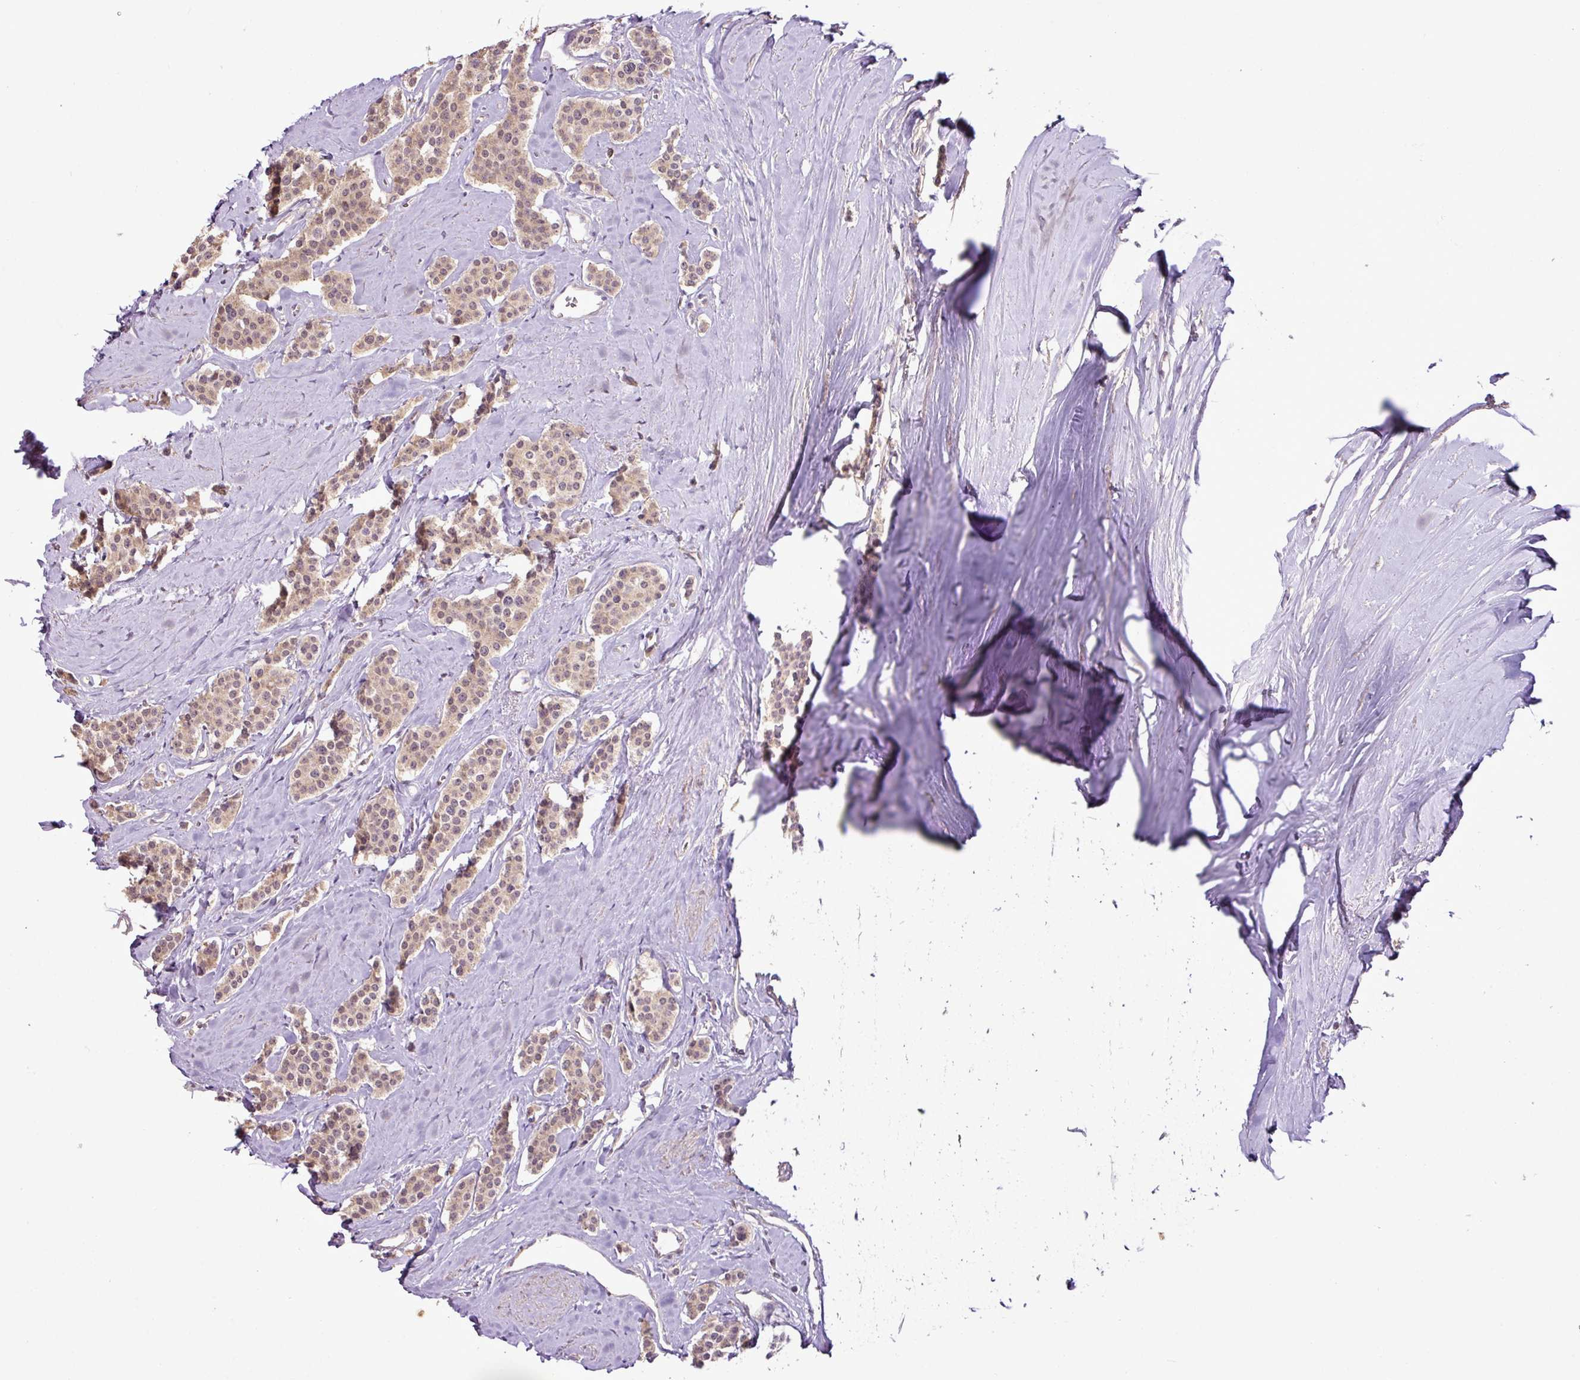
{"staining": {"intensity": "weak", "quantity": ">75%", "location": "cytoplasmic/membranous,nuclear"}, "tissue": "carcinoid", "cell_type": "Tumor cells", "image_type": "cancer", "snomed": [{"axis": "morphology", "description": "Carcinoid, malignant, NOS"}, {"axis": "topography", "description": "Small intestine"}], "caption": "Immunohistochemical staining of malignant carcinoid shows low levels of weak cytoplasmic/membranous and nuclear expression in about >75% of tumor cells.", "gene": "DNAAF4", "patient": {"sex": "male", "age": 60}}